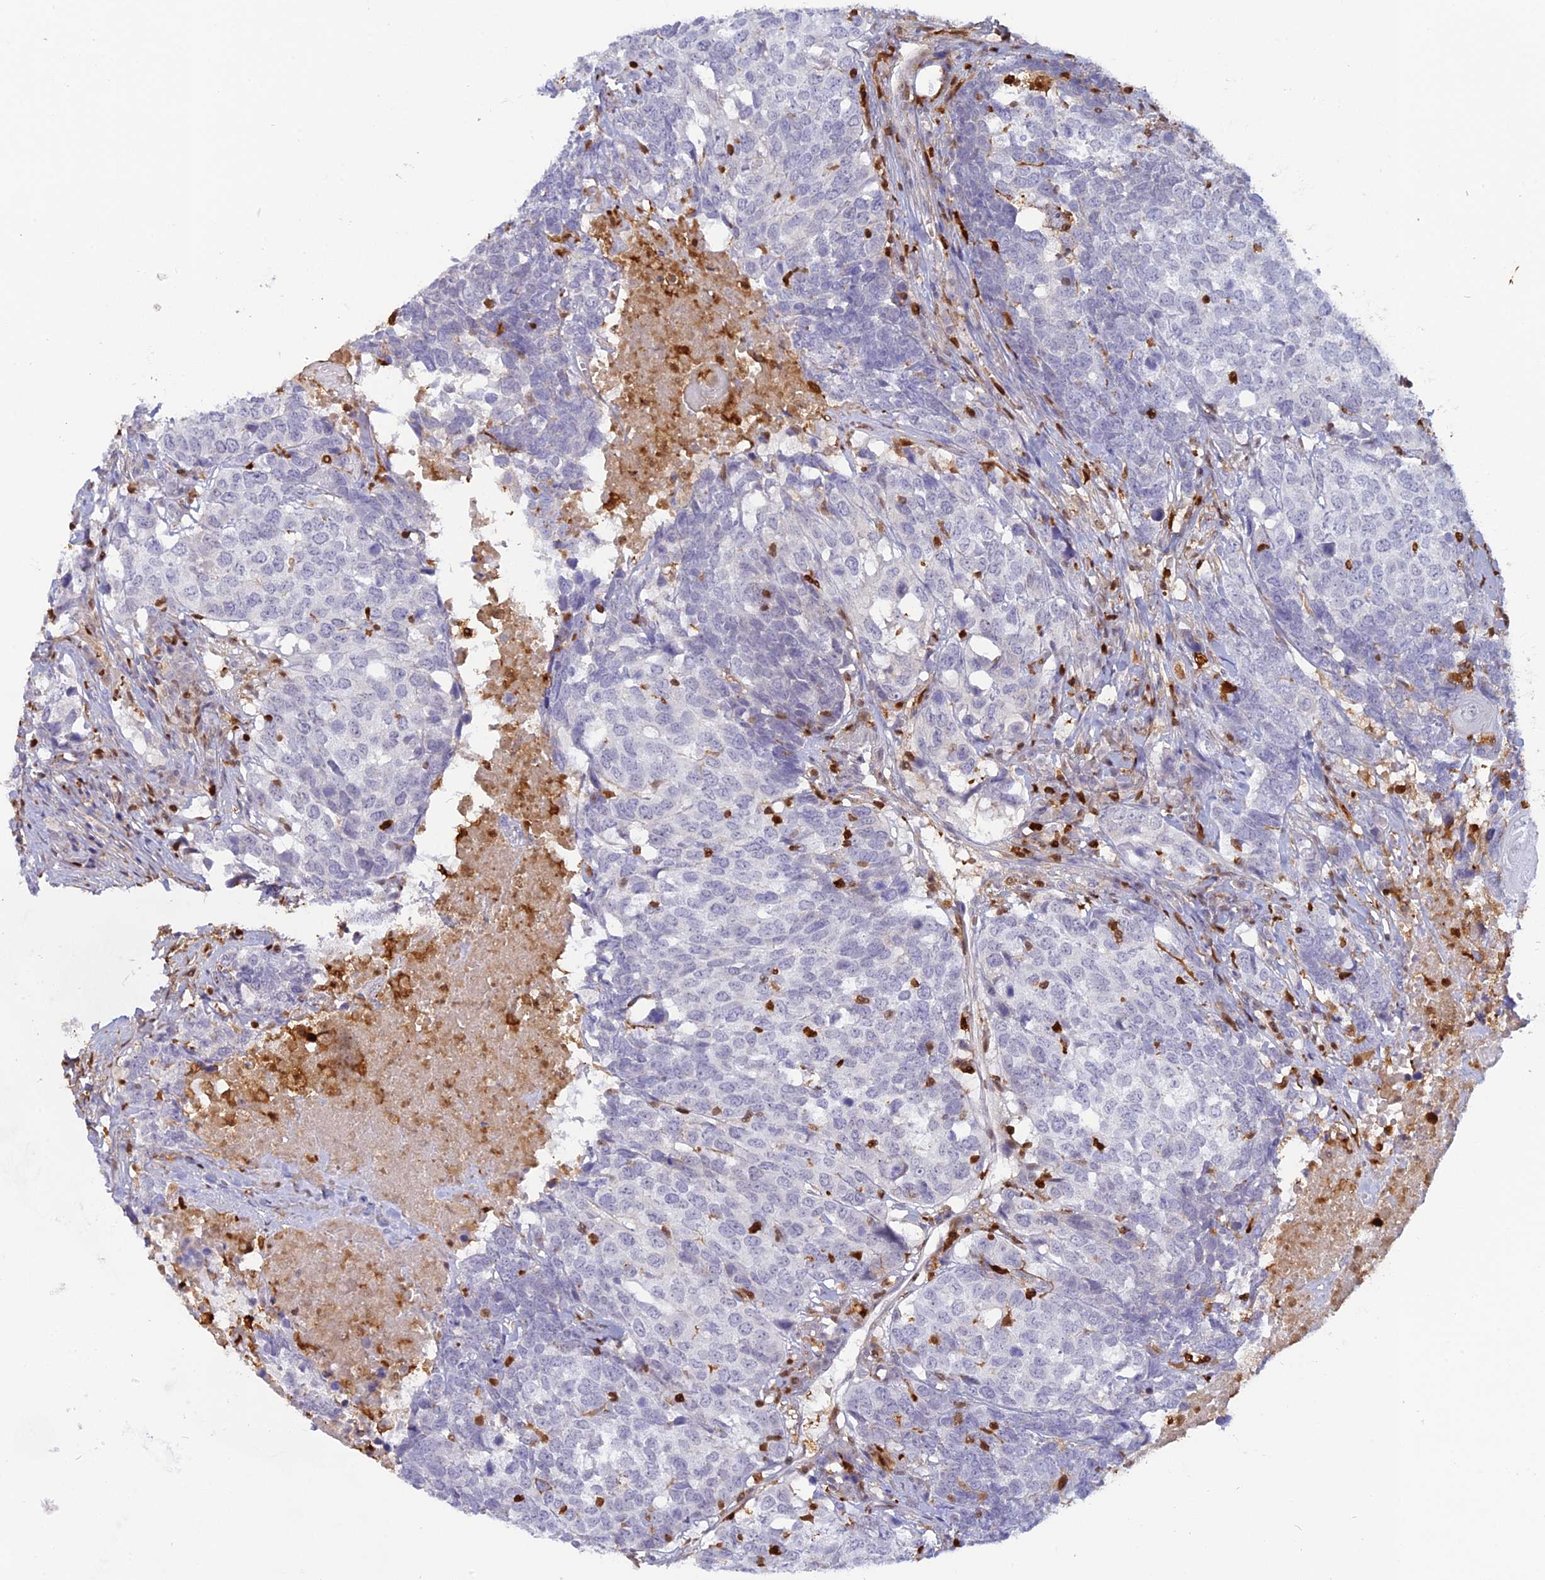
{"staining": {"intensity": "negative", "quantity": "none", "location": "none"}, "tissue": "head and neck cancer", "cell_type": "Tumor cells", "image_type": "cancer", "snomed": [{"axis": "morphology", "description": "Squamous cell carcinoma, NOS"}, {"axis": "topography", "description": "Head-Neck"}], "caption": "DAB immunohistochemical staining of human head and neck squamous cell carcinoma exhibits no significant positivity in tumor cells.", "gene": "PGBD4", "patient": {"sex": "male", "age": 66}}